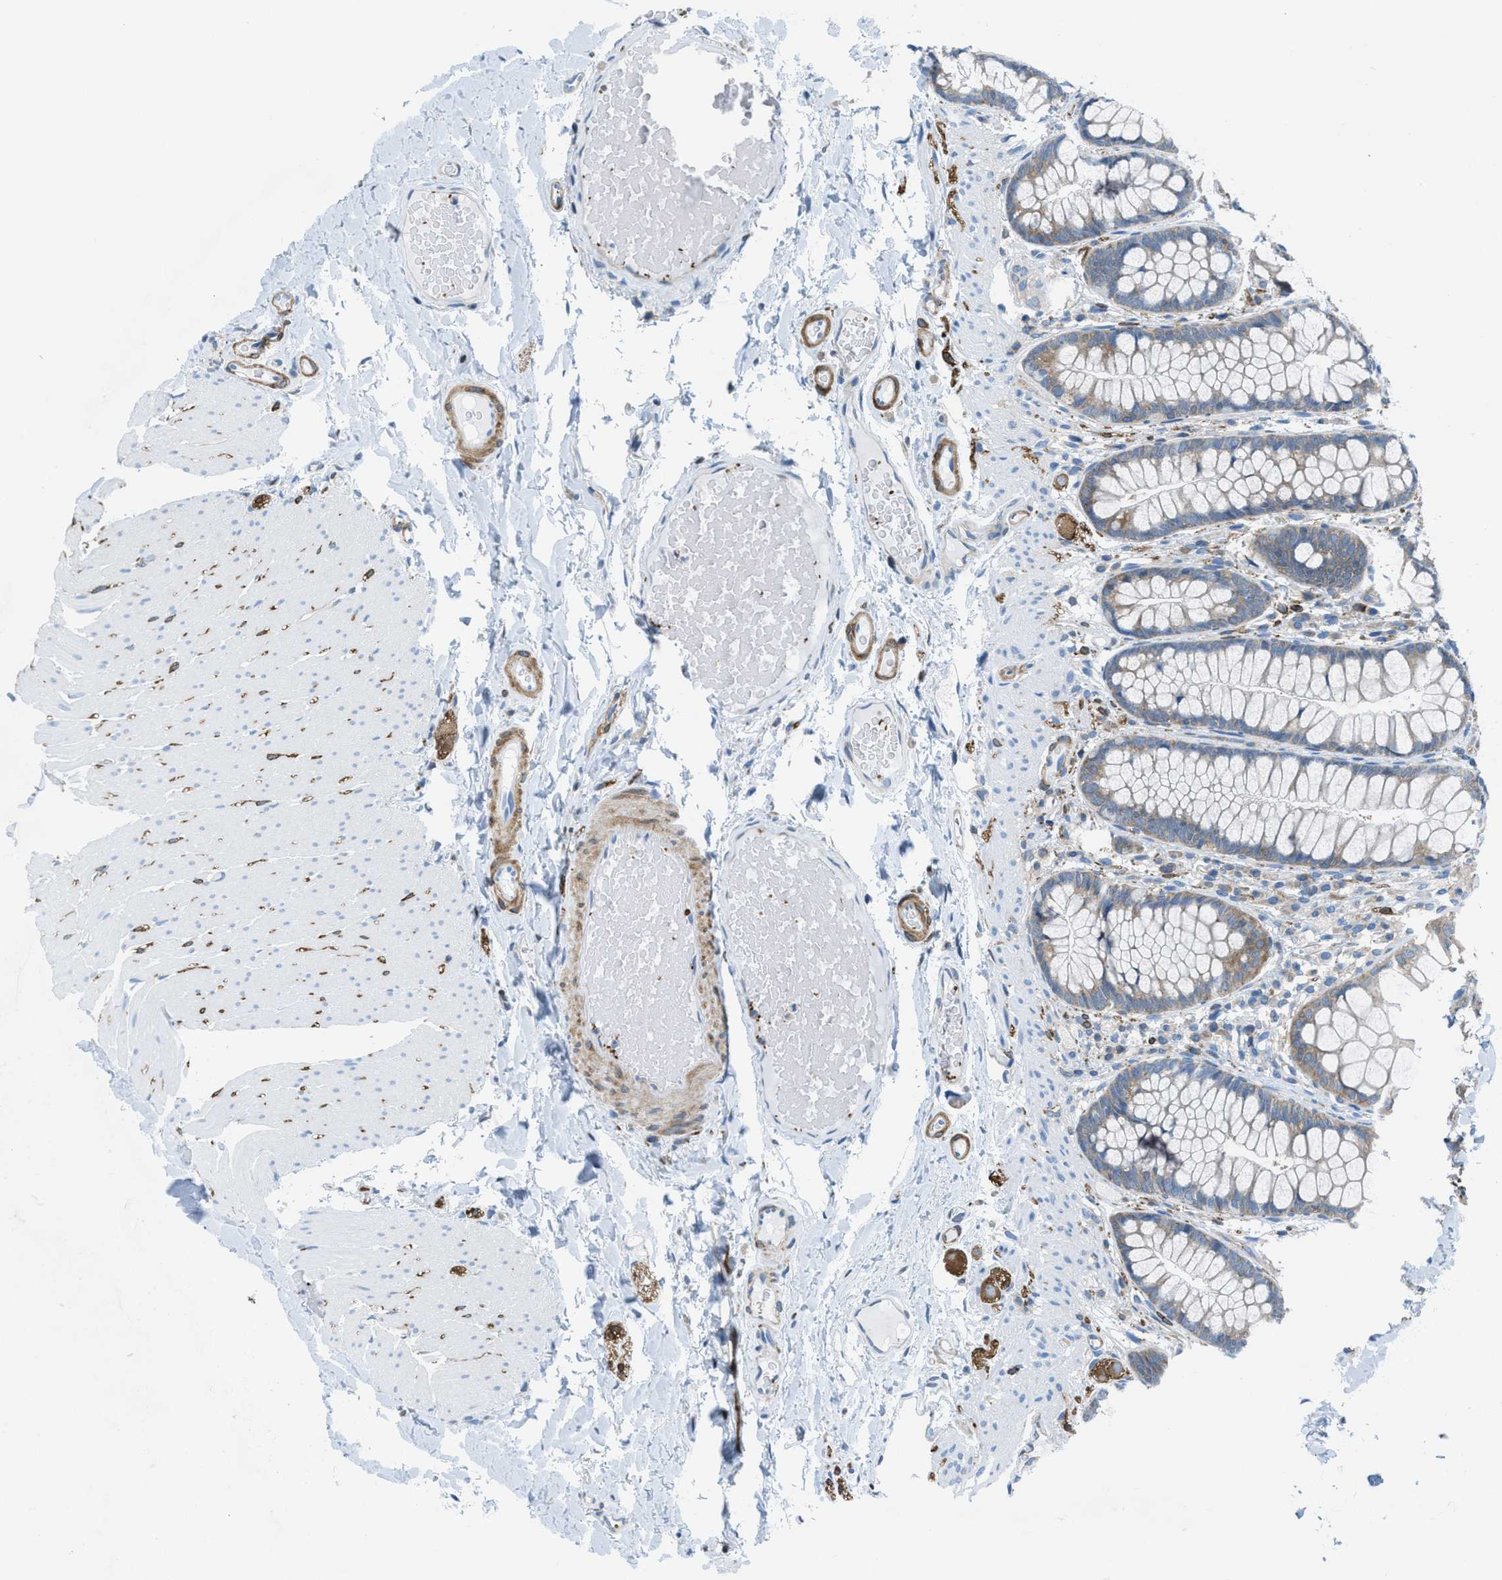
{"staining": {"intensity": "strong", "quantity": ">75%", "location": "cytoplasmic/membranous"}, "tissue": "colon", "cell_type": "Endothelial cells", "image_type": "normal", "snomed": [{"axis": "morphology", "description": "Normal tissue, NOS"}, {"axis": "topography", "description": "Colon"}], "caption": "A brown stain shows strong cytoplasmic/membranous staining of a protein in endothelial cells of benign colon.", "gene": "MAPRE2", "patient": {"sex": "female", "age": 56}}